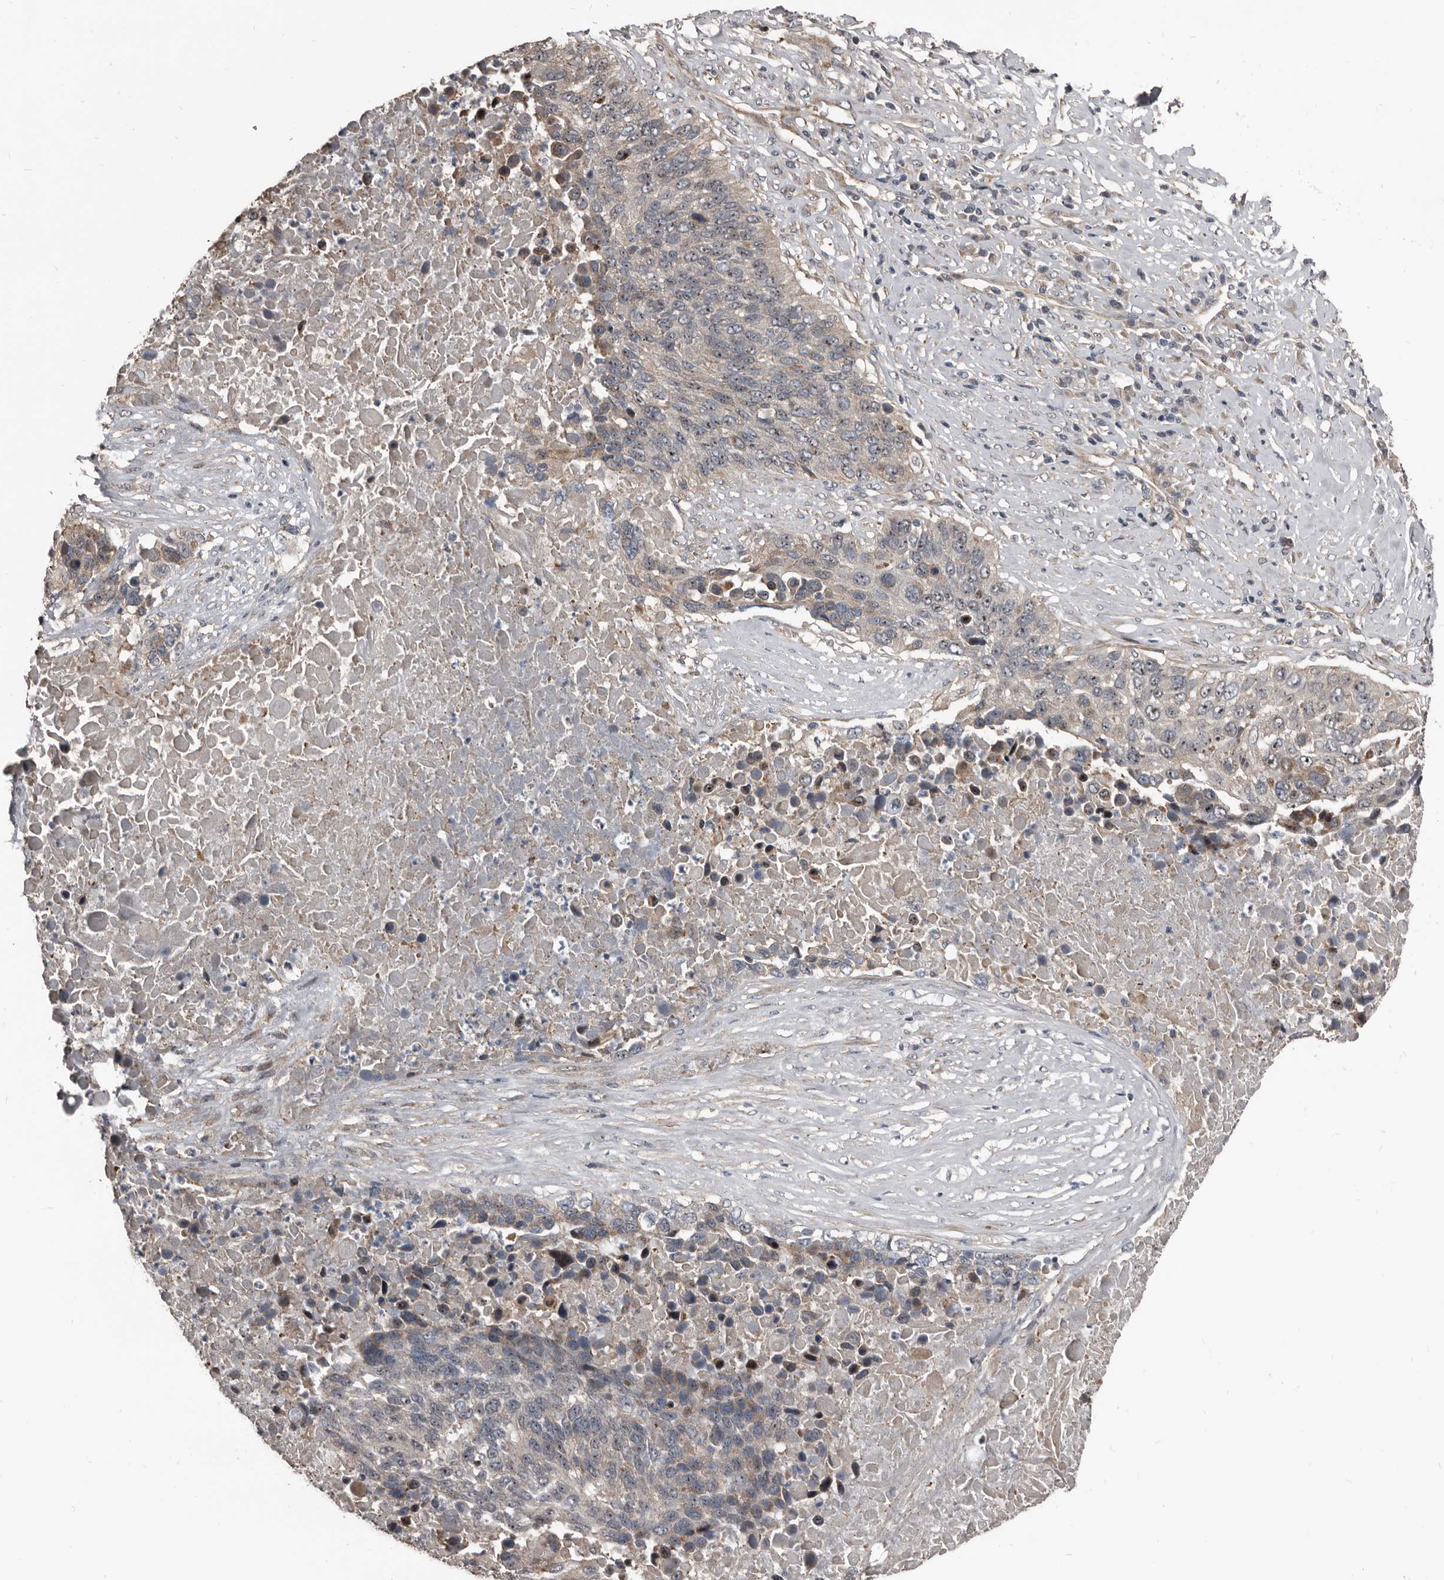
{"staining": {"intensity": "weak", "quantity": "25%-75%", "location": "nuclear"}, "tissue": "lung cancer", "cell_type": "Tumor cells", "image_type": "cancer", "snomed": [{"axis": "morphology", "description": "Squamous cell carcinoma, NOS"}, {"axis": "topography", "description": "Lung"}], "caption": "Immunohistochemical staining of lung squamous cell carcinoma exhibits low levels of weak nuclear expression in about 25%-75% of tumor cells.", "gene": "DHPS", "patient": {"sex": "male", "age": 66}}